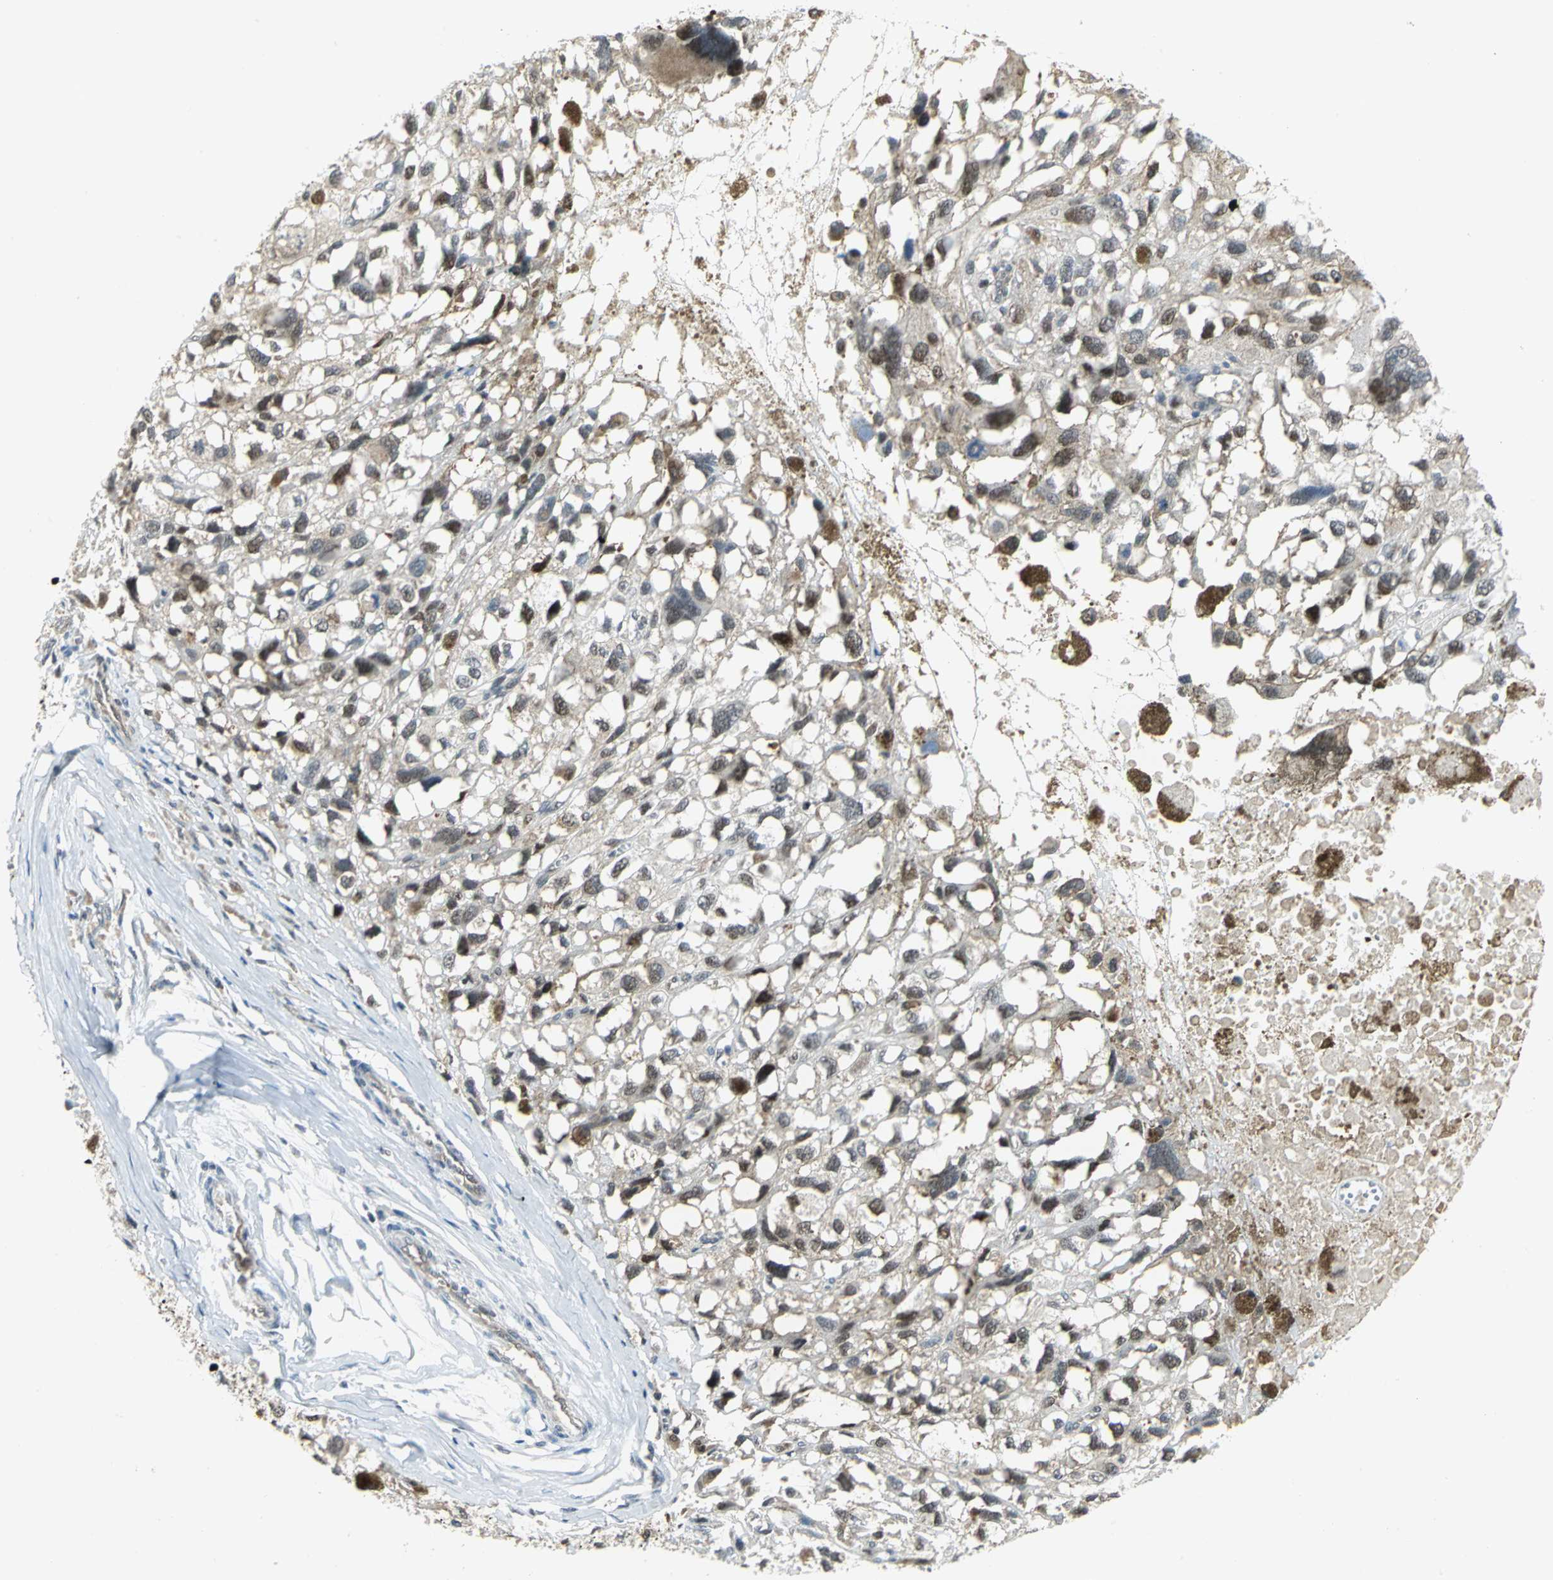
{"staining": {"intensity": "weak", "quantity": "25%-75%", "location": "nuclear"}, "tissue": "melanoma", "cell_type": "Tumor cells", "image_type": "cancer", "snomed": [{"axis": "morphology", "description": "Malignant melanoma, Metastatic site"}, {"axis": "topography", "description": "Lymph node"}], "caption": "Immunohistochemical staining of melanoma reveals weak nuclear protein staining in about 25%-75% of tumor cells.", "gene": "PSMA4", "patient": {"sex": "male", "age": 59}}